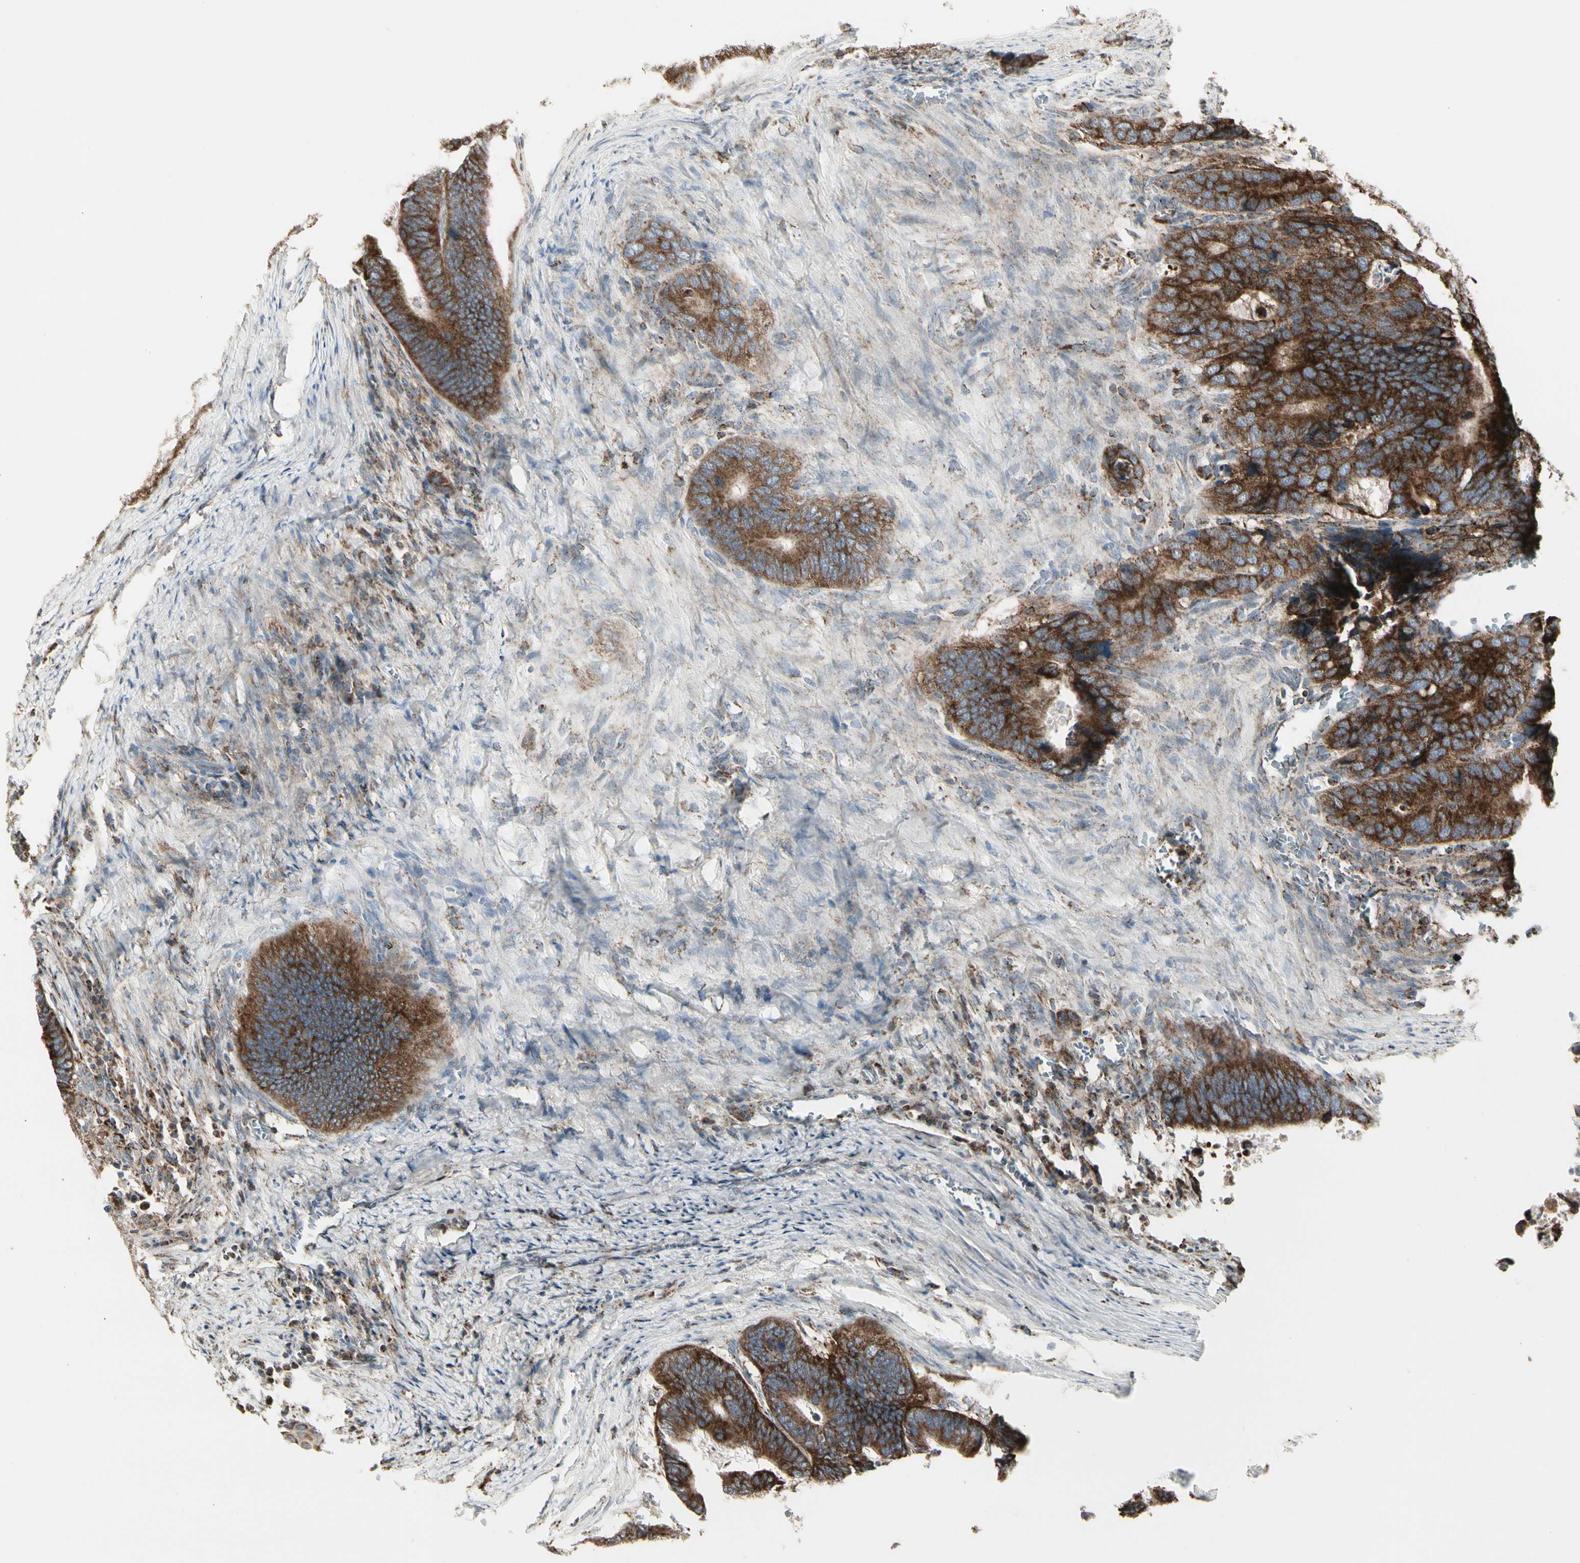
{"staining": {"intensity": "strong", "quantity": ">75%", "location": "cytoplasmic/membranous"}, "tissue": "colorectal cancer", "cell_type": "Tumor cells", "image_type": "cancer", "snomed": [{"axis": "morphology", "description": "Adenocarcinoma, NOS"}, {"axis": "topography", "description": "Colon"}], "caption": "Immunohistochemistry (DAB) staining of human colorectal cancer displays strong cytoplasmic/membranous protein staining in approximately >75% of tumor cells. (Stains: DAB (3,3'-diaminobenzidine) in brown, nuclei in blue, Microscopy: brightfield microscopy at high magnification).", "gene": "TMEM176A", "patient": {"sex": "male", "age": 72}}